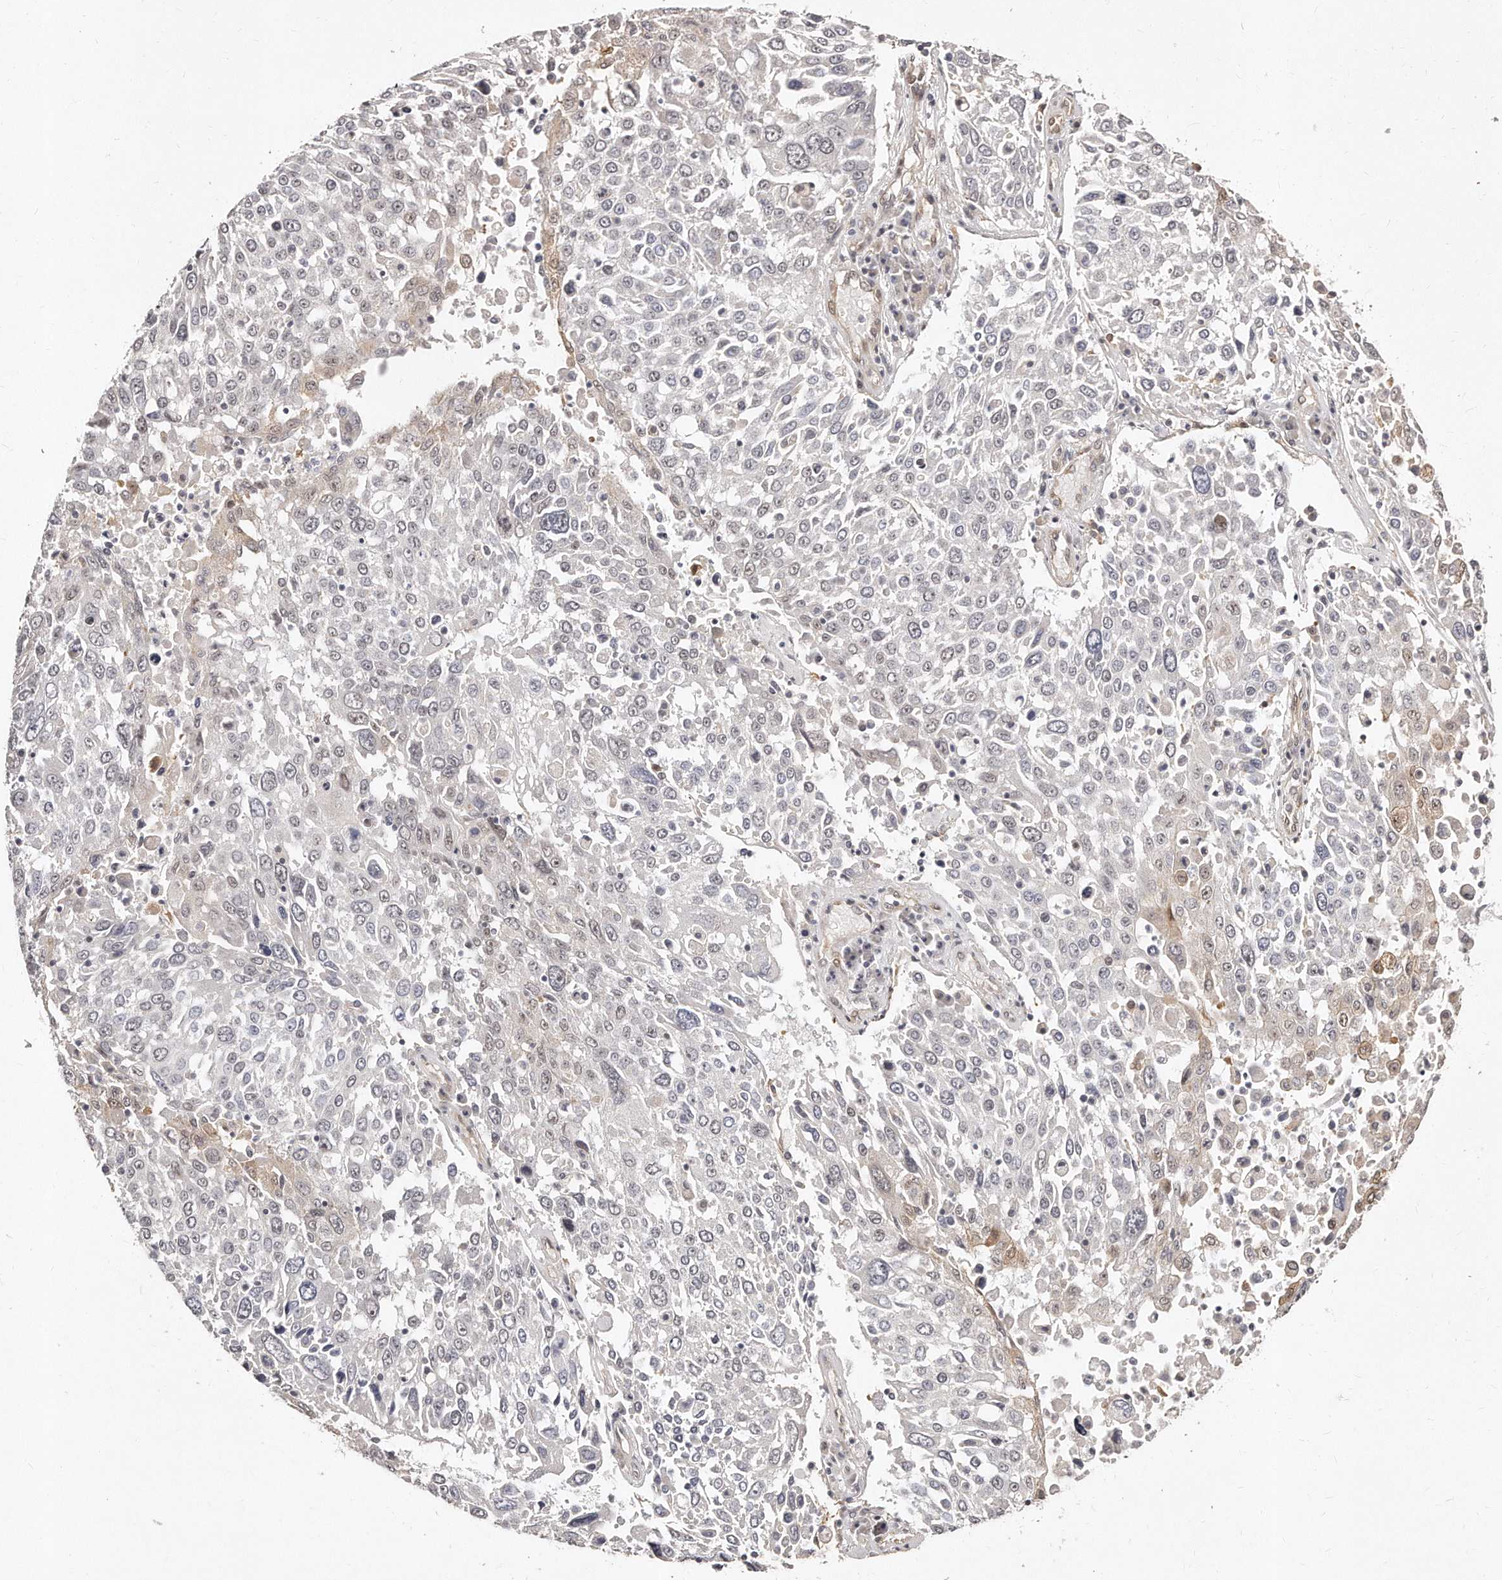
{"staining": {"intensity": "weak", "quantity": "<25%", "location": "cytoplasmic/membranous,nuclear"}, "tissue": "lung cancer", "cell_type": "Tumor cells", "image_type": "cancer", "snomed": [{"axis": "morphology", "description": "Squamous cell carcinoma, NOS"}, {"axis": "topography", "description": "Lung"}], "caption": "An immunohistochemistry image of lung cancer (squamous cell carcinoma) is shown. There is no staining in tumor cells of lung cancer (squamous cell carcinoma).", "gene": "CASZ1", "patient": {"sex": "male", "age": 65}}